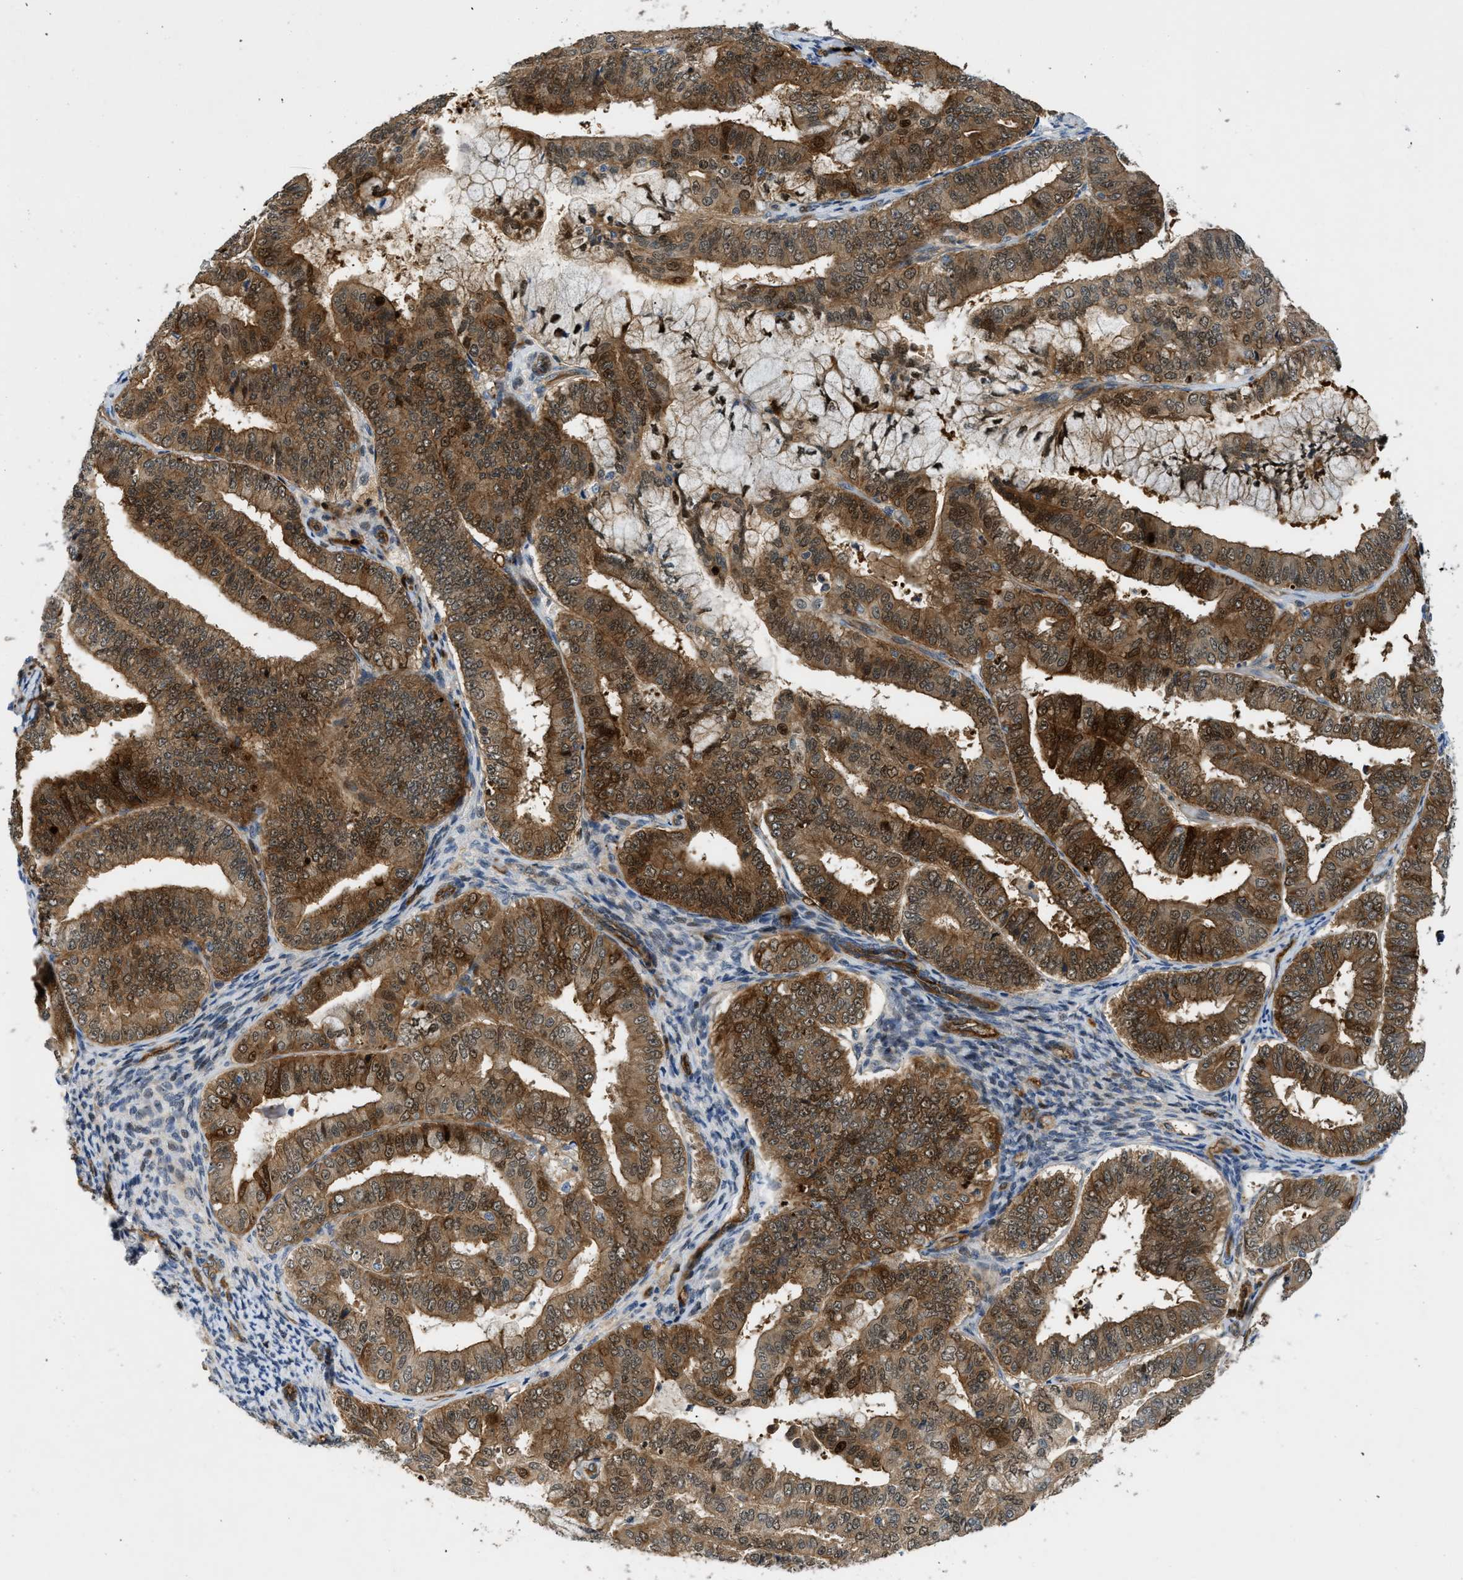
{"staining": {"intensity": "moderate", "quantity": ">75%", "location": "cytoplasmic/membranous,nuclear"}, "tissue": "endometrial cancer", "cell_type": "Tumor cells", "image_type": "cancer", "snomed": [{"axis": "morphology", "description": "Adenocarcinoma, NOS"}, {"axis": "topography", "description": "Endometrium"}], "caption": "Adenocarcinoma (endometrial) stained for a protein shows moderate cytoplasmic/membranous and nuclear positivity in tumor cells. The protein is stained brown, and the nuclei are stained in blue (DAB IHC with brightfield microscopy, high magnification).", "gene": "TRAK2", "patient": {"sex": "female", "age": 63}}